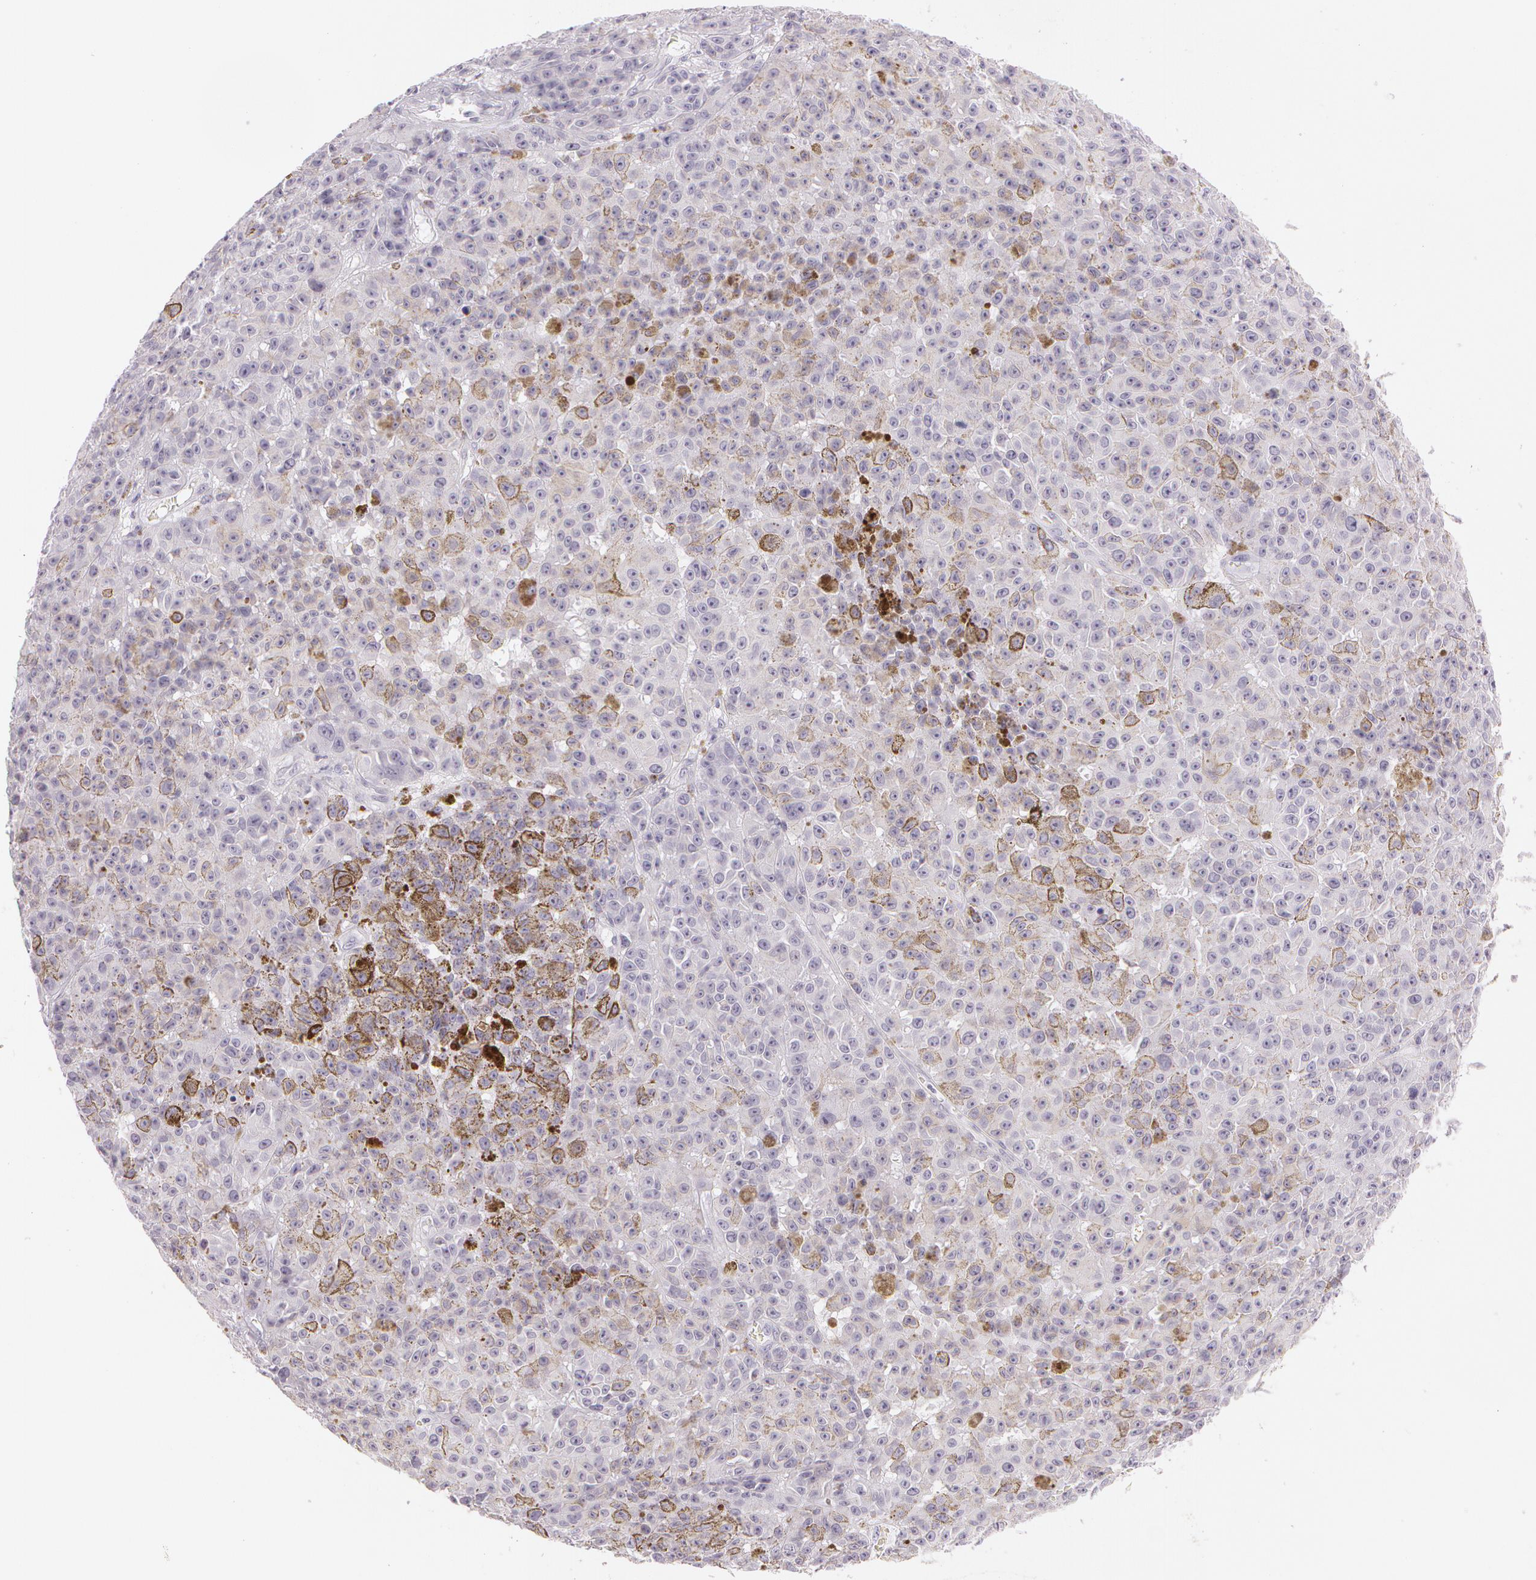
{"staining": {"intensity": "negative", "quantity": "none", "location": "none"}, "tissue": "melanoma", "cell_type": "Tumor cells", "image_type": "cancer", "snomed": [{"axis": "morphology", "description": "Malignant melanoma, NOS"}, {"axis": "topography", "description": "Skin"}], "caption": "Tumor cells show no significant protein expression in malignant melanoma. (DAB (3,3'-diaminobenzidine) immunohistochemistry (IHC), high magnification).", "gene": "OTC", "patient": {"sex": "male", "age": 64}}